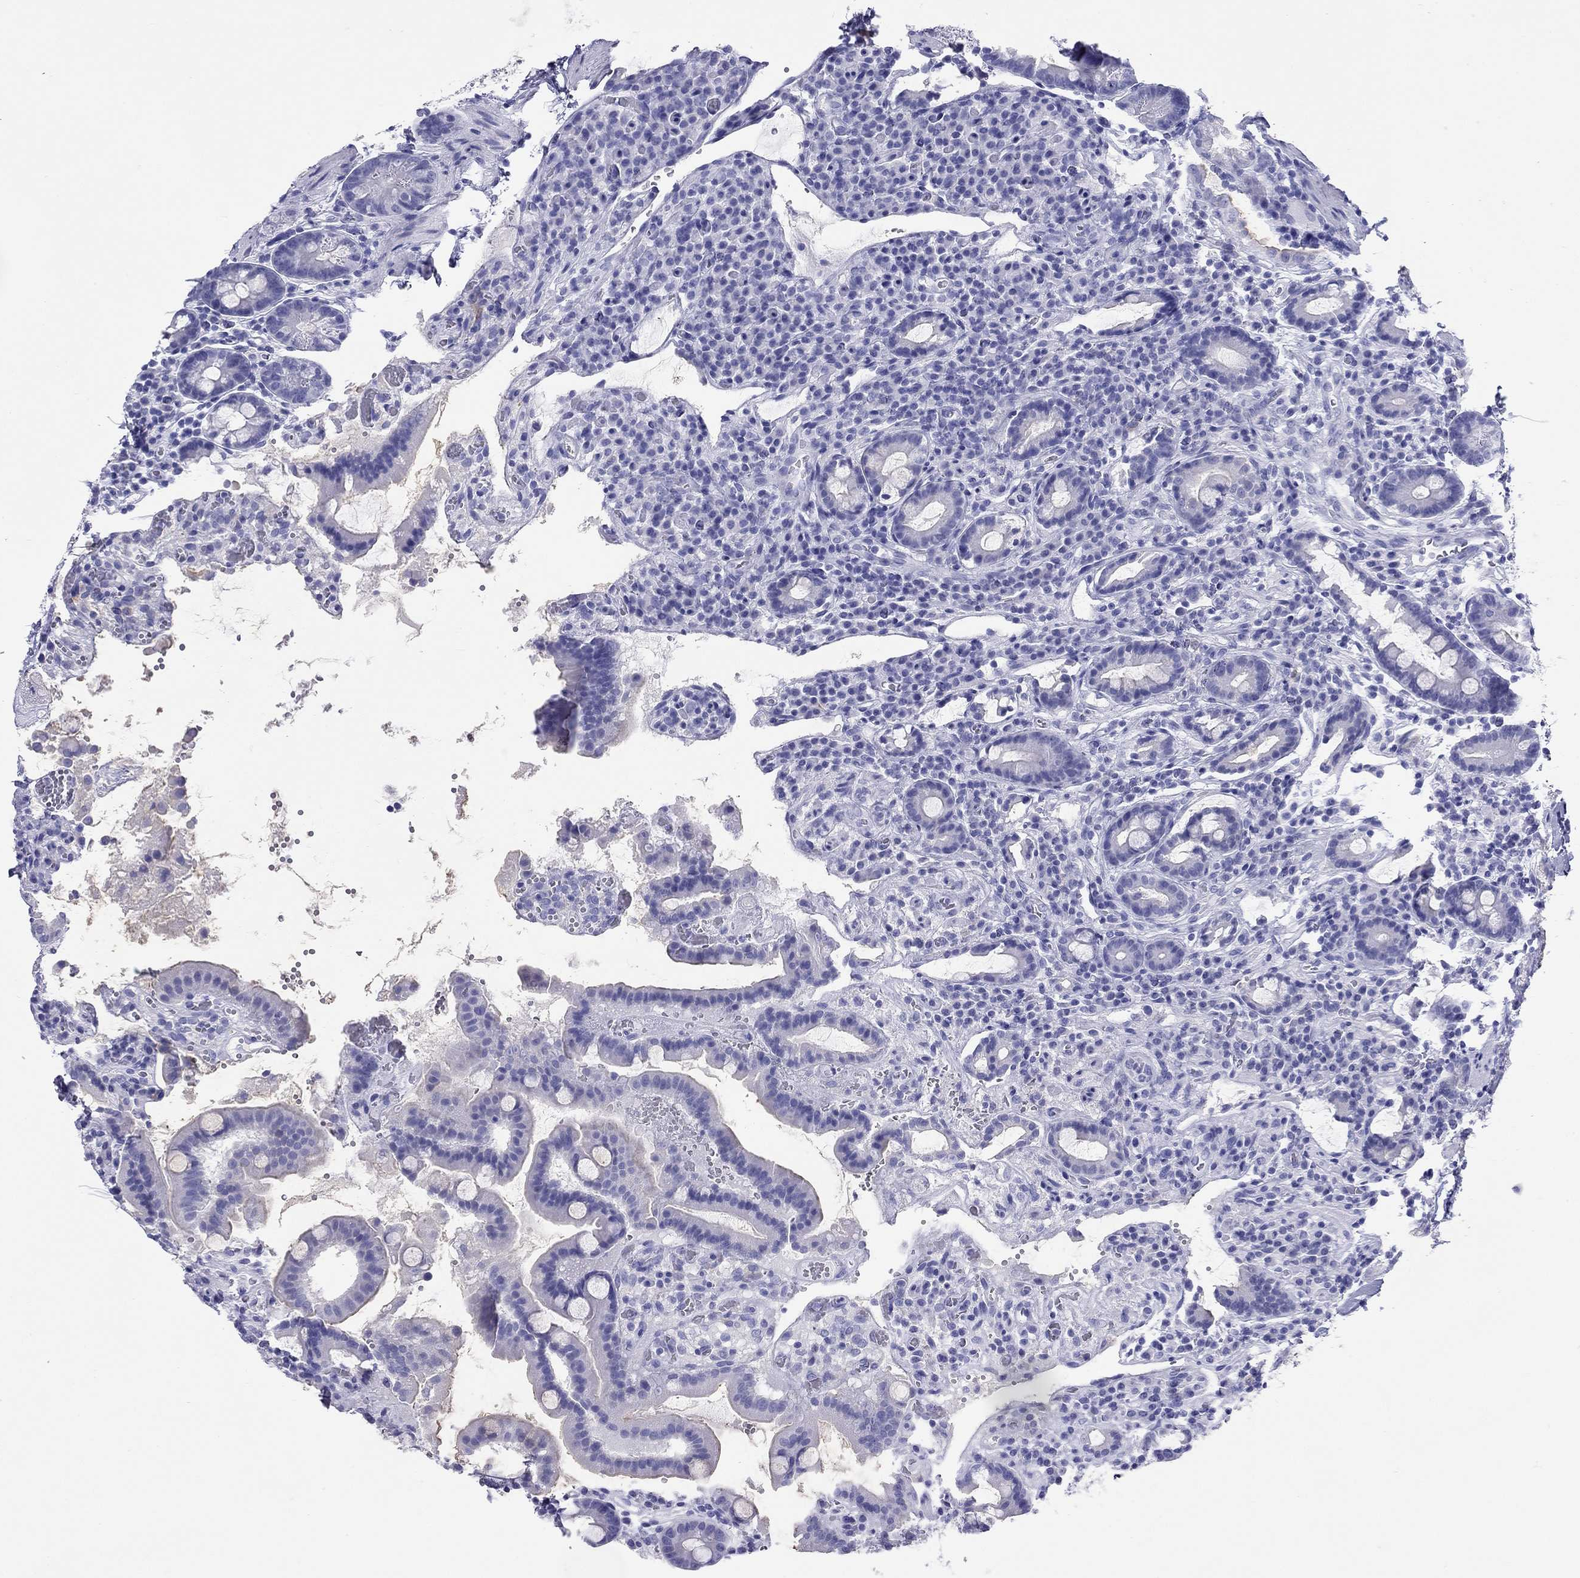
{"staining": {"intensity": "negative", "quantity": "none", "location": "none"}, "tissue": "duodenum", "cell_type": "Glandular cells", "image_type": "normal", "snomed": [{"axis": "morphology", "description": "Normal tissue, NOS"}, {"axis": "topography", "description": "Duodenum"}], "caption": "DAB immunohistochemical staining of unremarkable human duodenum displays no significant positivity in glandular cells. (Immunohistochemistry, brightfield microscopy, high magnification).", "gene": "HLA", "patient": {"sex": "male", "age": 59}}